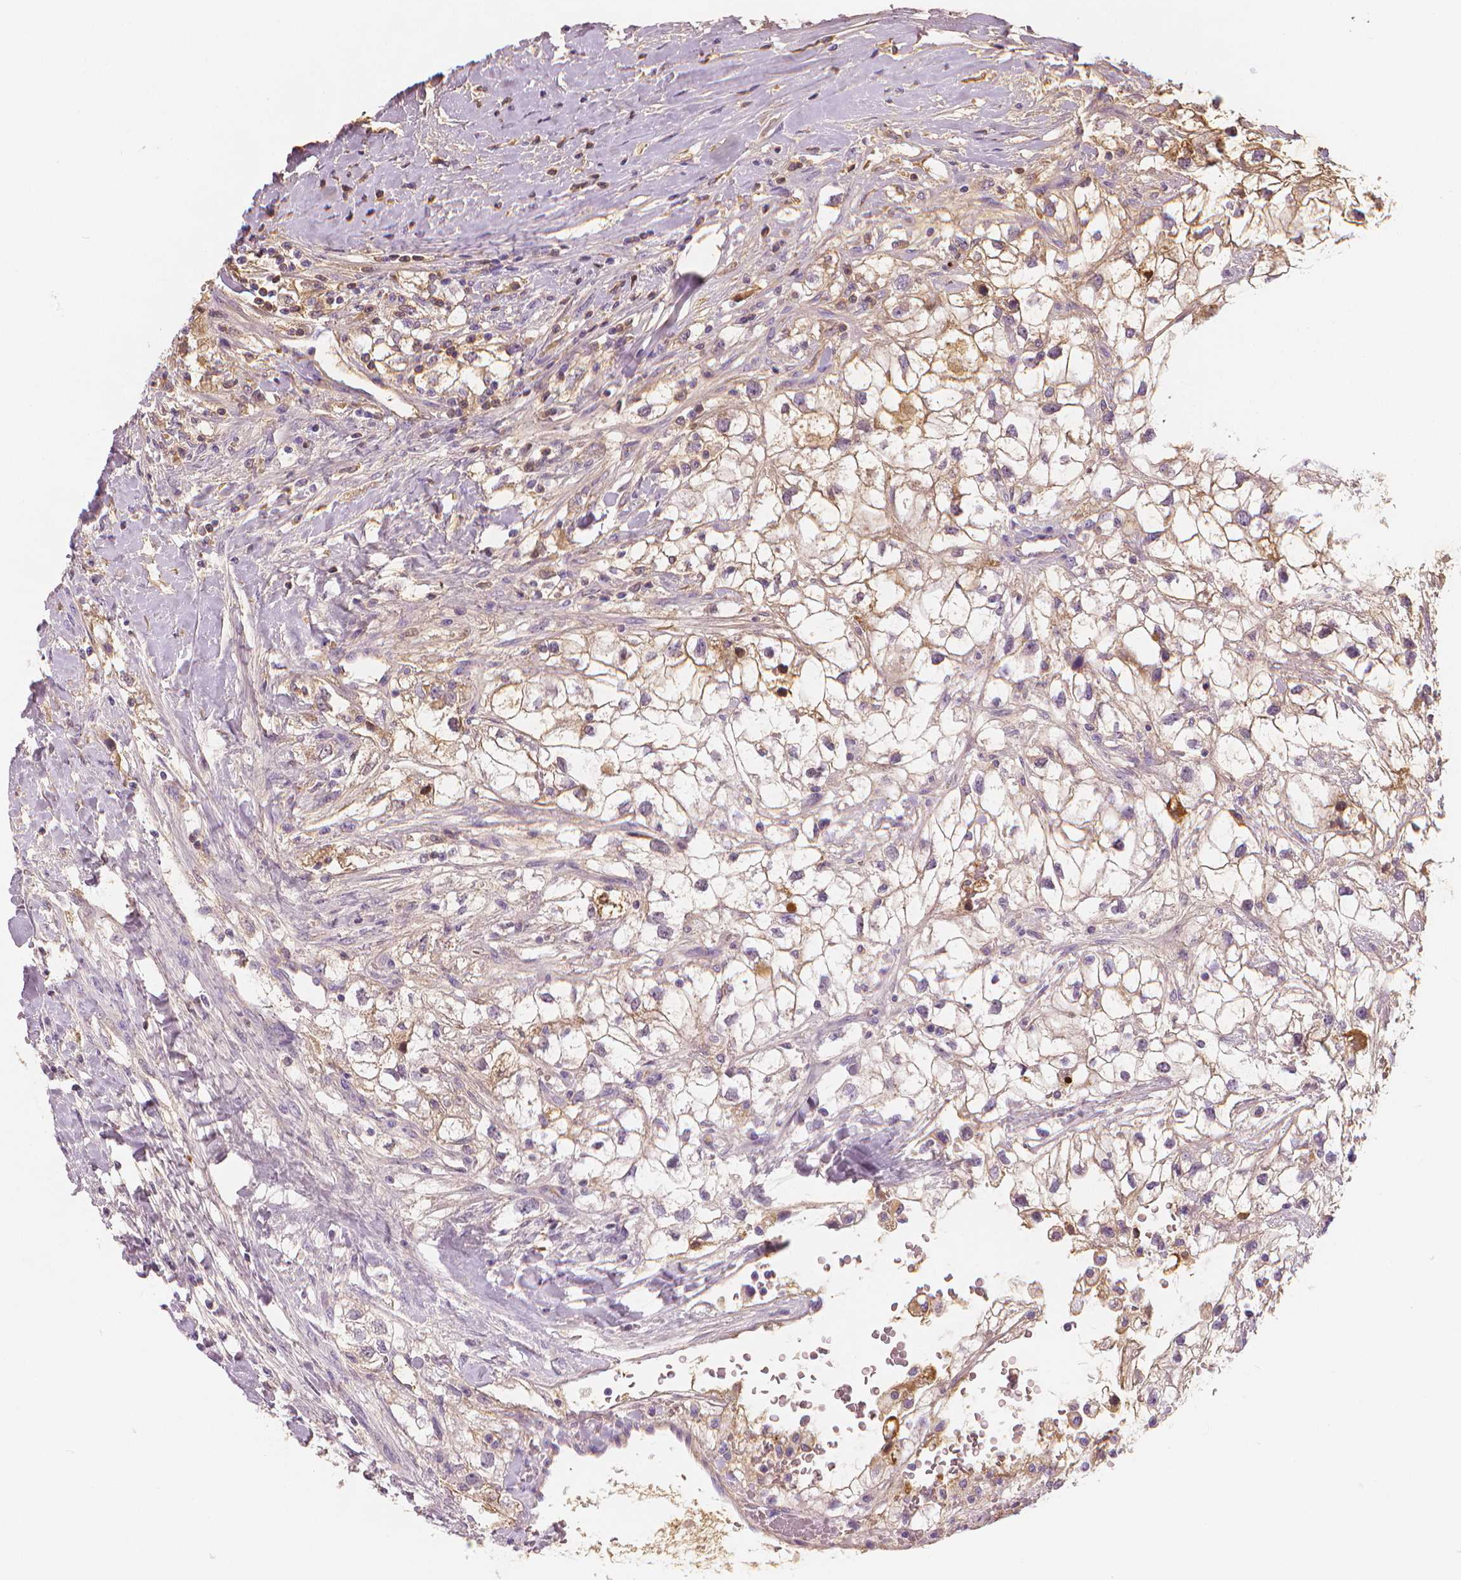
{"staining": {"intensity": "moderate", "quantity": "<25%", "location": "cytoplasmic/membranous"}, "tissue": "renal cancer", "cell_type": "Tumor cells", "image_type": "cancer", "snomed": [{"axis": "morphology", "description": "Adenocarcinoma, NOS"}, {"axis": "topography", "description": "Kidney"}], "caption": "Adenocarcinoma (renal) stained with DAB immunohistochemistry exhibits low levels of moderate cytoplasmic/membranous expression in about <25% of tumor cells.", "gene": "APOA4", "patient": {"sex": "male", "age": 59}}